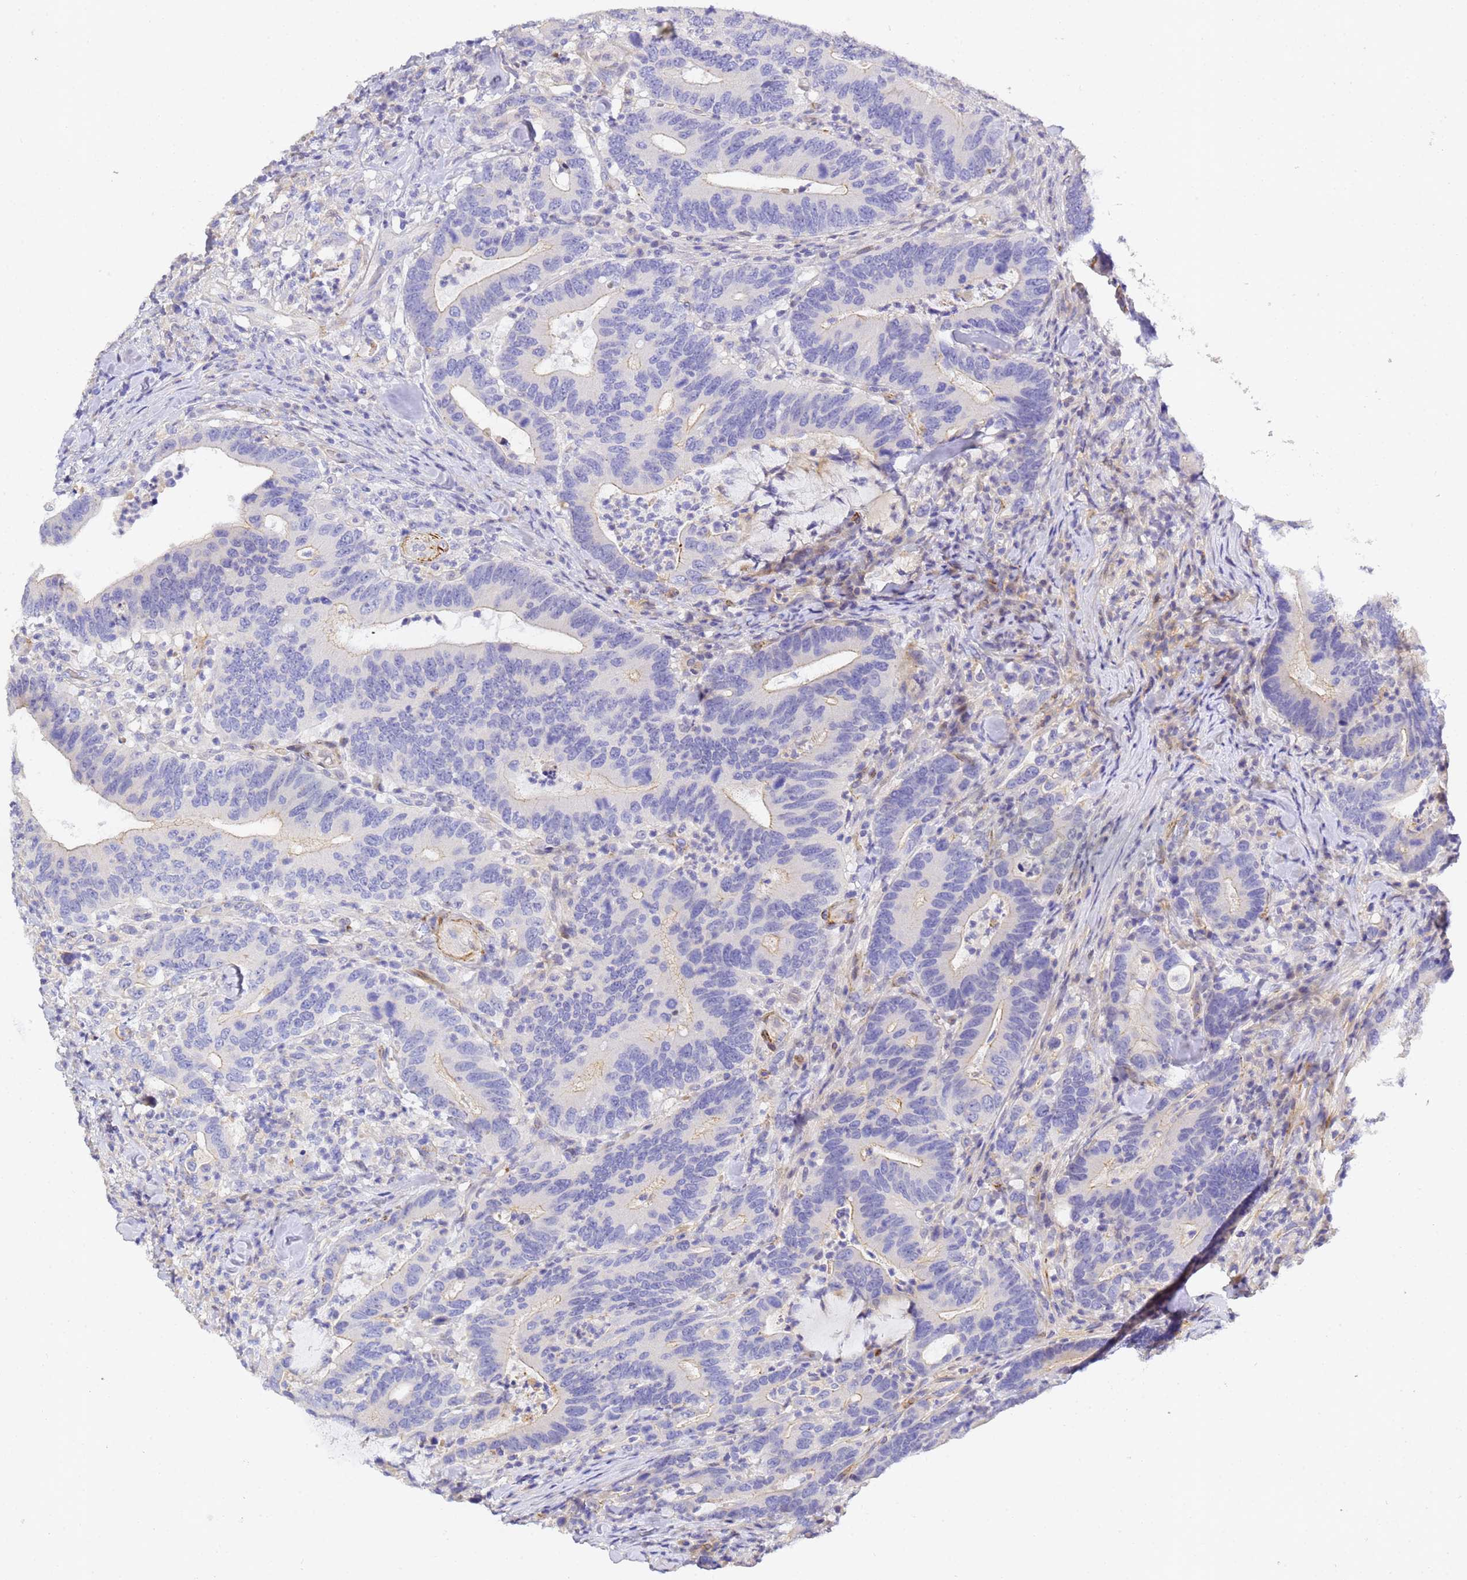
{"staining": {"intensity": "weak", "quantity": "<25%", "location": "cytoplasmic/membranous"}, "tissue": "colorectal cancer", "cell_type": "Tumor cells", "image_type": "cancer", "snomed": [{"axis": "morphology", "description": "Adenocarcinoma, NOS"}, {"axis": "topography", "description": "Colon"}], "caption": "IHC histopathology image of adenocarcinoma (colorectal) stained for a protein (brown), which demonstrates no expression in tumor cells.", "gene": "CFH", "patient": {"sex": "female", "age": 66}}